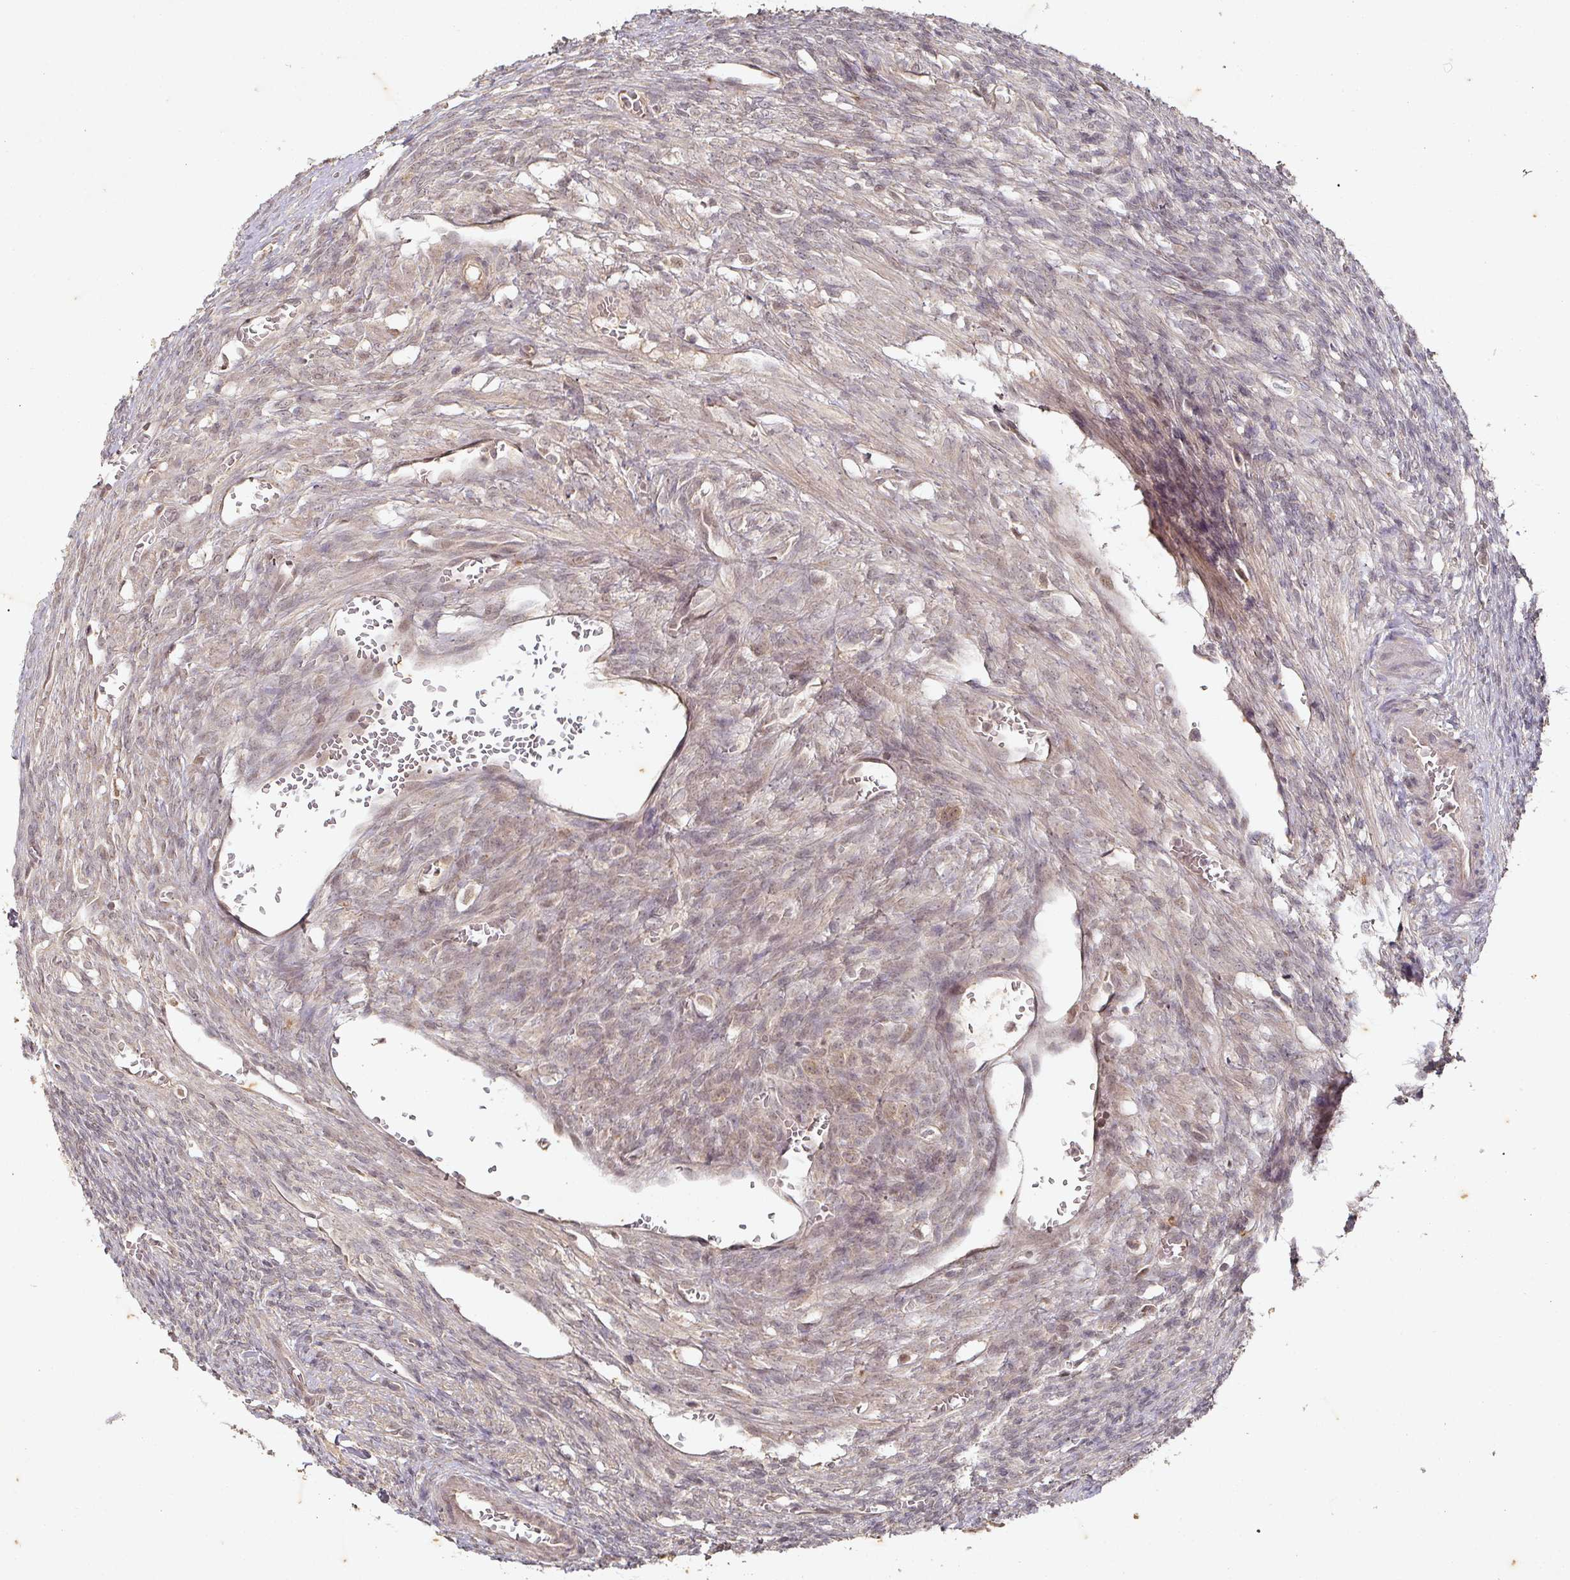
{"staining": {"intensity": "weak", "quantity": "<25%", "location": "cytoplasmic/membranous"}, "tissue": "ovary", "cell_type": "Ovarian stroma cells", "image_type": "normal", "snomed": [{"axis": "morphology", "description": "Normal tissue, NOS"}, {"axis": "topography", "description": "Ovary"}], "caption": "A micrograph of human ovary is negative for staining in ovarian stroma cells. (DAB (3,3'-diaminobenzidine) immunohistochemistry with hematoxylin counter stain).", "gene": "CAPN5", "patient": {"sex": "female", "age": 27}}